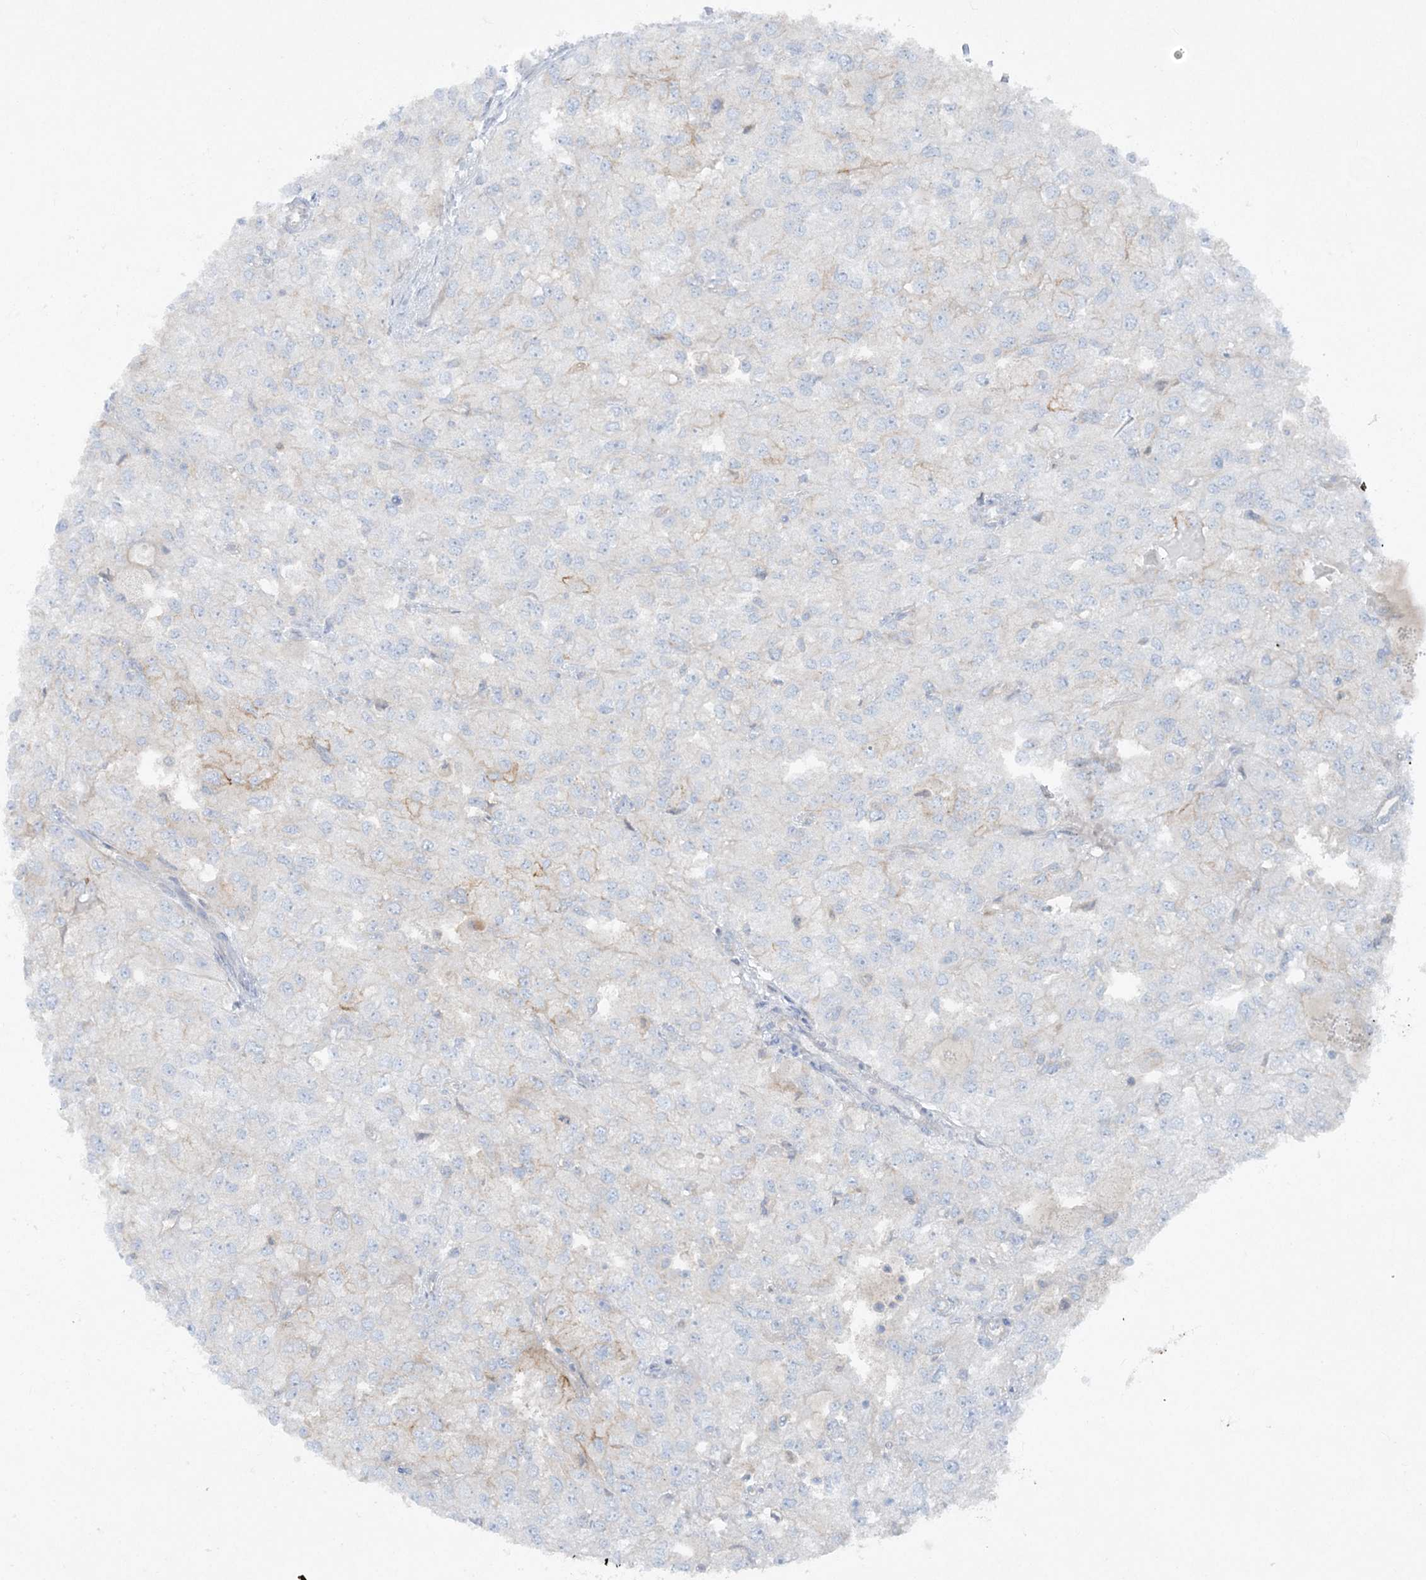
{"staining": {"intensity": "negative", "quantity": "none", "location": "none"}, "tissue": "renal cancer", "cell_type": "Tumor cells", "image_type": "cancer", "snomed": [{"axis": "morphology", "description": "Adenocarcinoma, NOS"}, {"axis": "topography", "description": "Kidney"}], "caption": "The image shows no significant positivity in tumor cells of renal cancer (adenocarcinoma). (Stains: DAB (3,3'-diaminobenzidine) IHC with hematoxylin counter stain, Microscopy: brightfield microscopy at high magnification).", "gene": "ATP11A", "patient": {"sex": "female", "age": 54}}